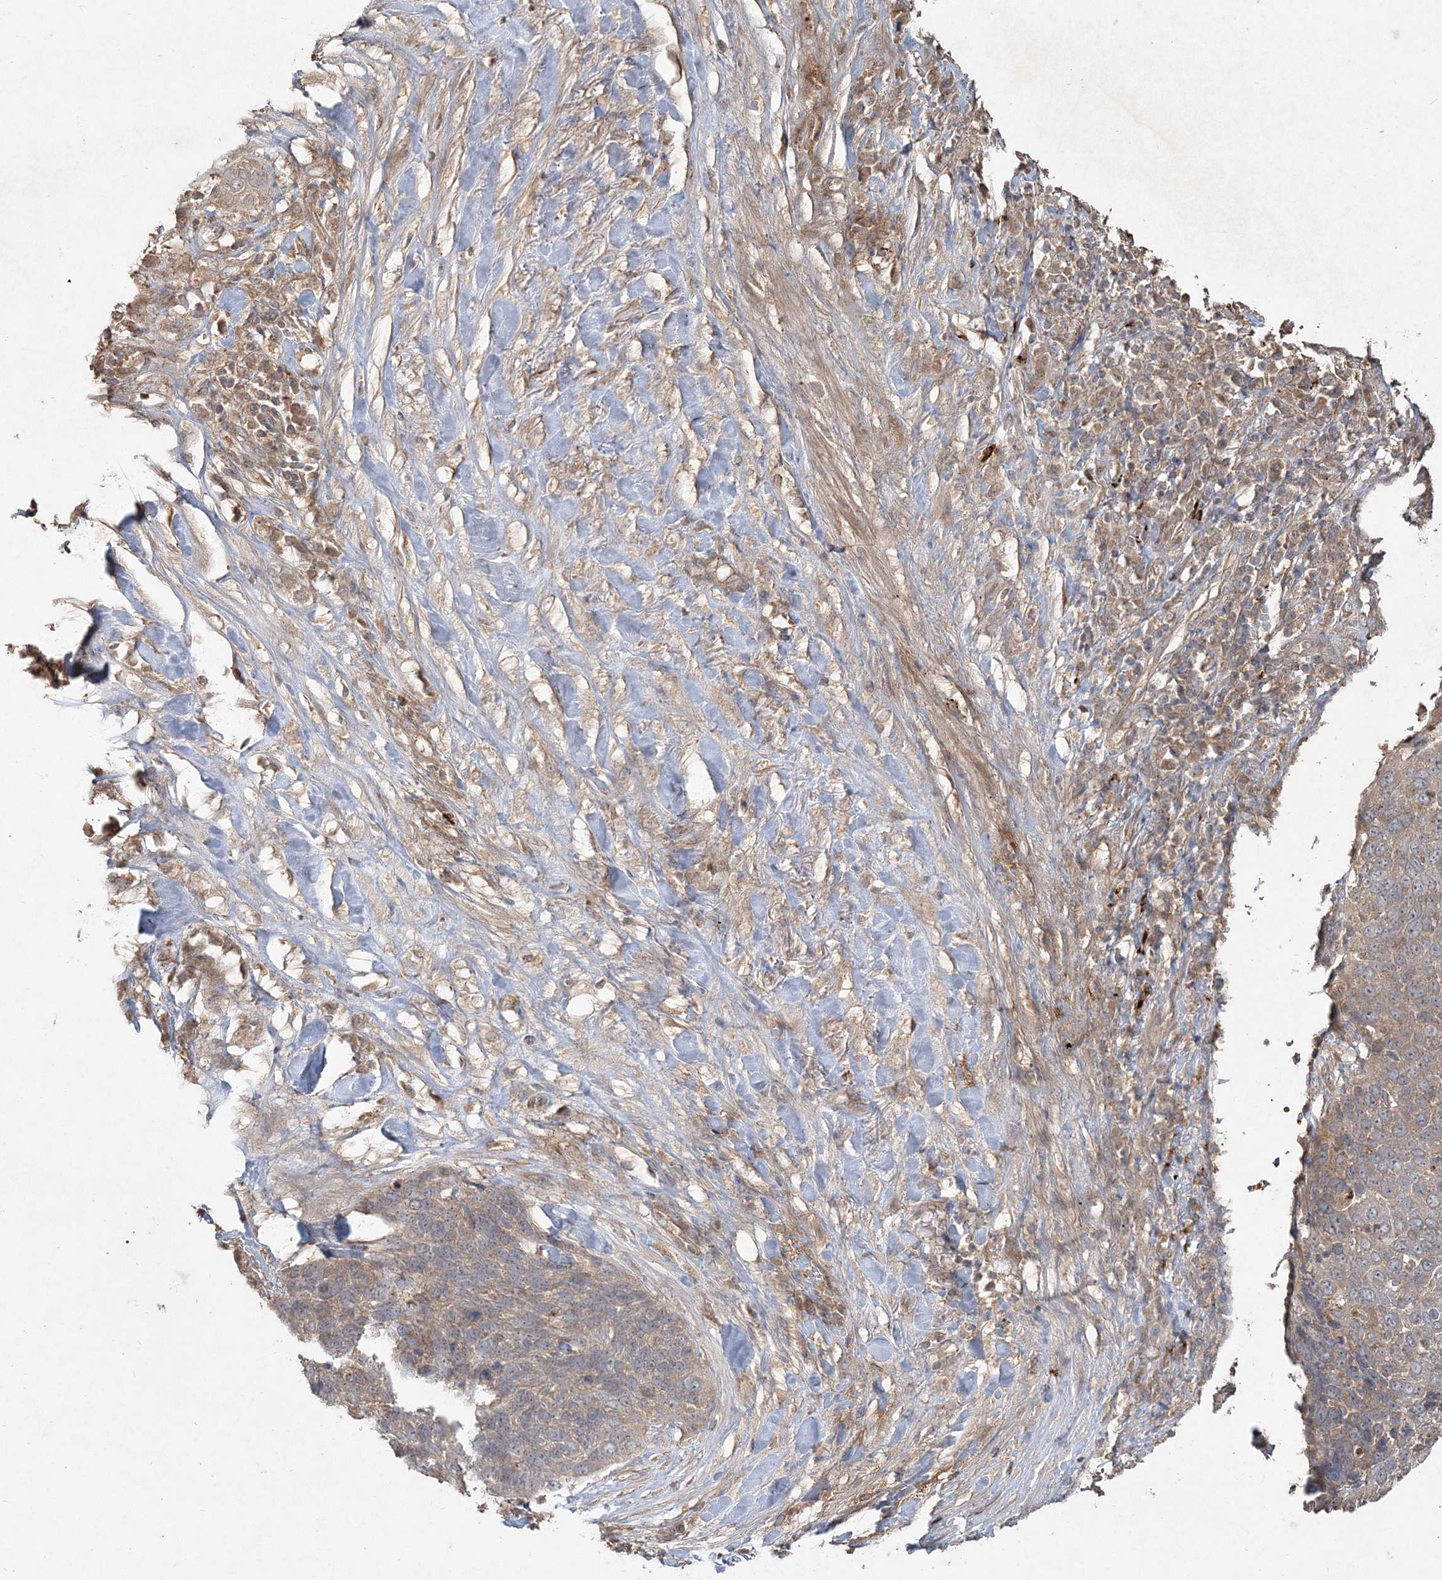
{"staining": {"intensity": "weak", "quantity": "25%-75%", "location": "cytoplasmic/membranous"}, "tissue": "lung cancer", "cell_type": "Tumor cells", "image_type": "cancer", "snomed": [{"axis": "morphology", "description": "Squamous cell carcinoma, NOS"}, {"axis": "topography", "description": "Lung"}], "caption": "Tumor cells demonstrate low levels of weak cytoplasmic/membranous positivity in approximately 25%-75% of cells in lung cancer (squamous cell carcinoma).", "gene": "SPRY1", "patient": {"sex": "male", "age": 66}}